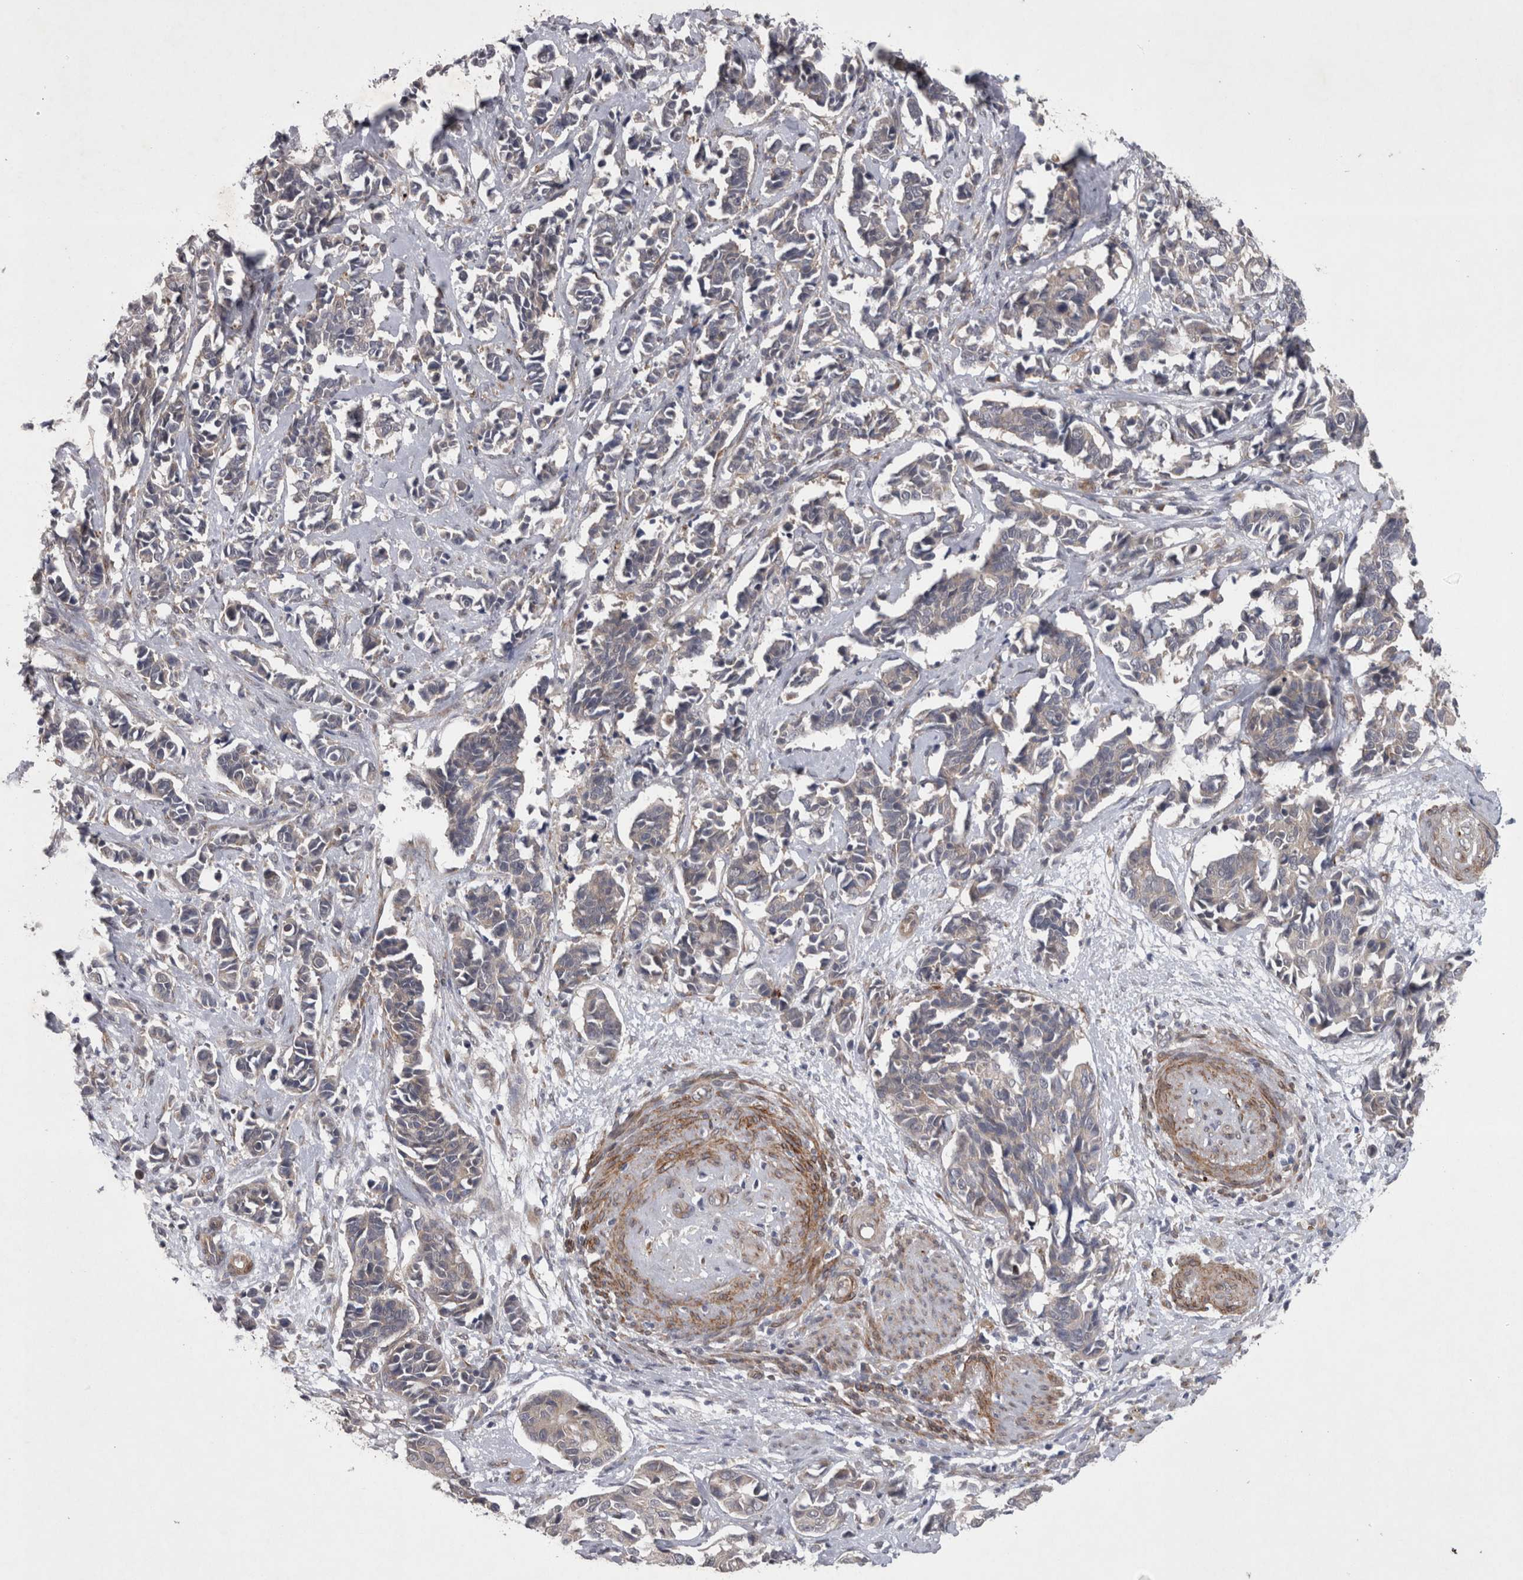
{"staining": {"intensity": "negative", "quantity": "none", "location": "none"}, "tissue": "cervical cancer", "cell_type": "Tumor cells", "image_type": "cancer", "snomed": [{"axis": "morphology", "description": "Normal tissue, NOS"}, {"axis": "morphology", "description": "Squamous cell carcinoma, NOS"}, {"axis": "topography", "description": "Cervix"}], "caption": "Tumor cells show no significant protein staining in cervical squamous cell carcinoma.", "gene": "DDX6", "patient": {"sex": "female", "age": 35}}